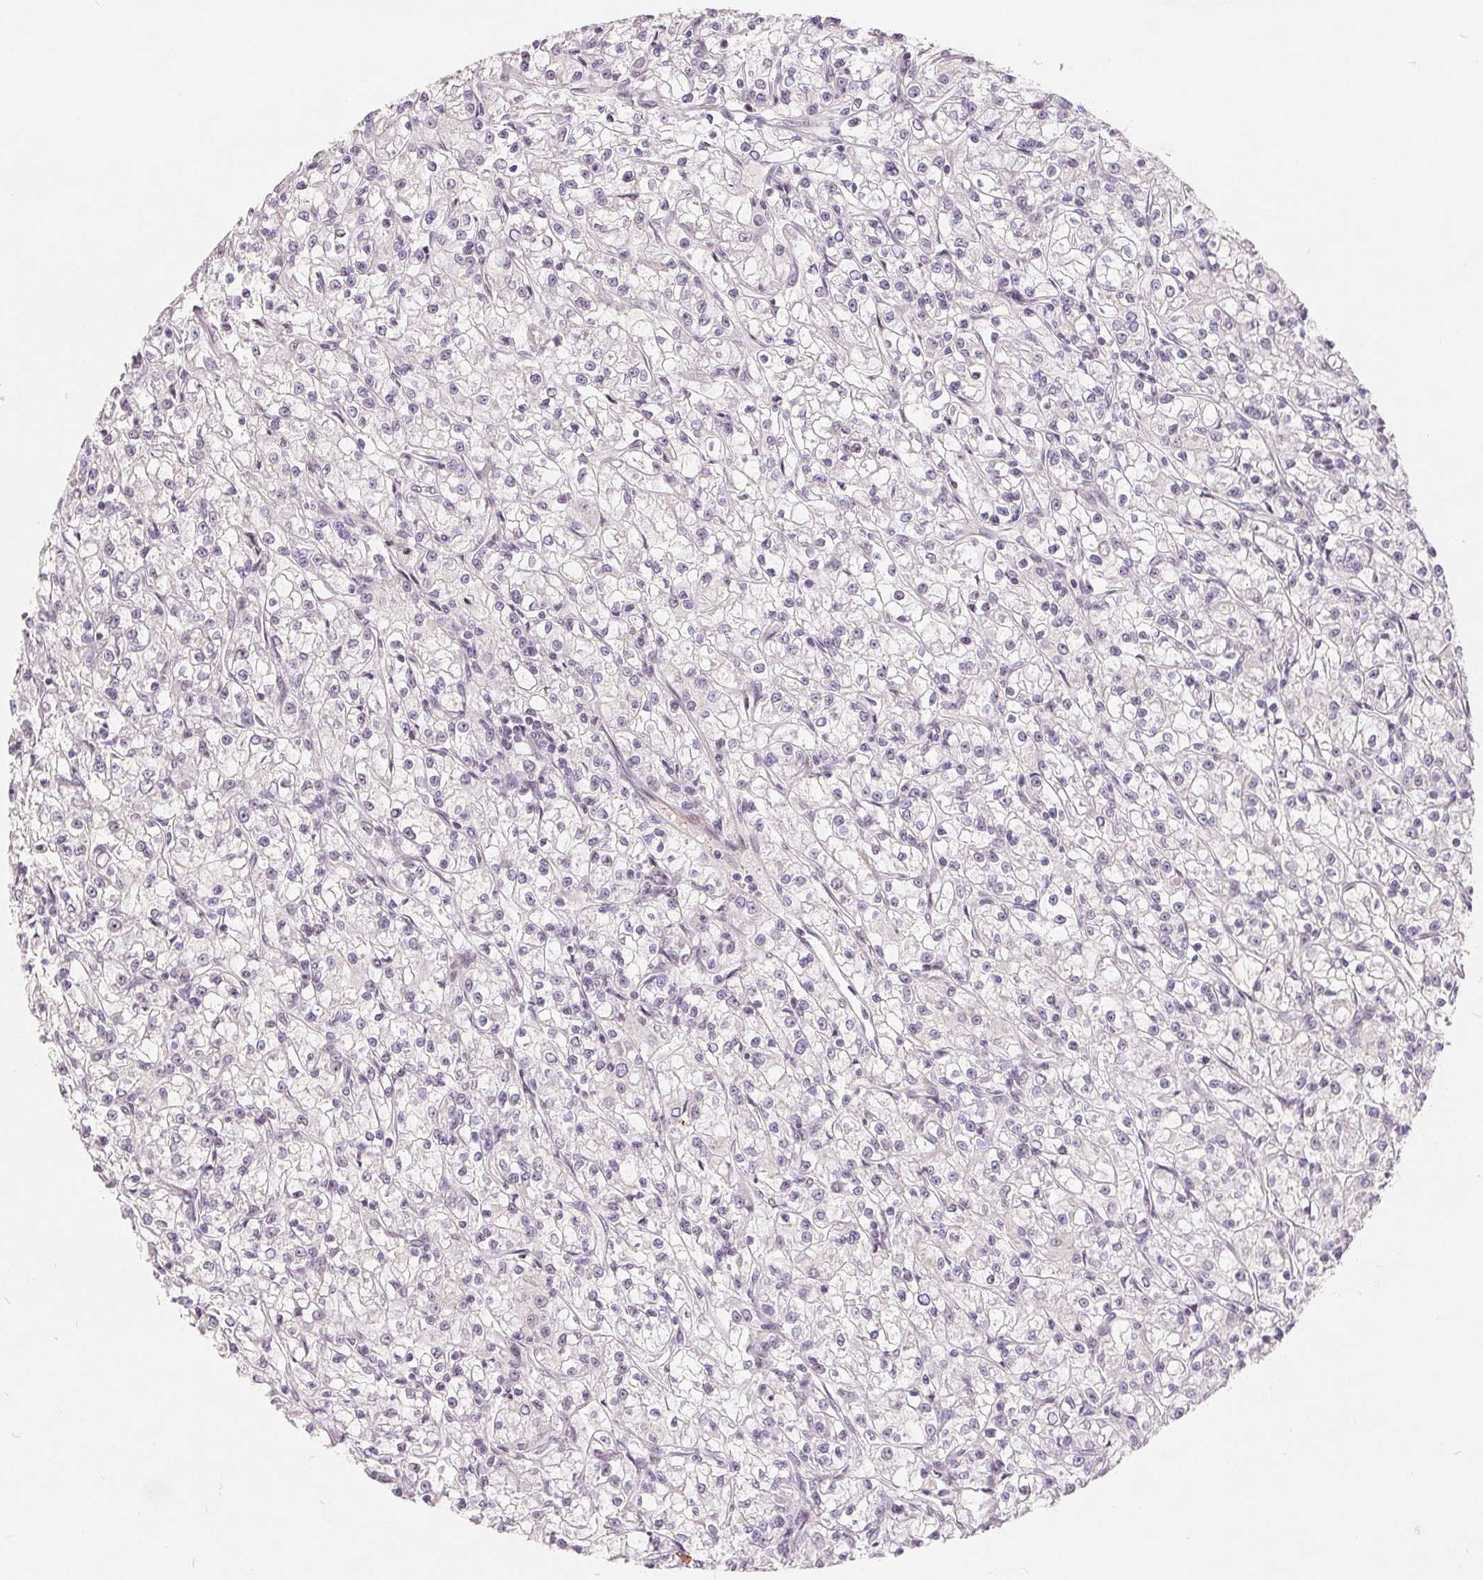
{"staining": {"intensity": "negative", "quantity": "none", "location": "none"}, "tissue": "renal cancer", "cell_type": "Tumor cells", "image_type": "cancer", "snomed": [{"axis": "morphology", "description": "Adenocarcinoma, NOS"}, {"axis": "topography", "description": "Kidney"}], "caption": "A high-resolution photomicrograph shows IHC staining of renal cancer (adenocarcinoma), which displays no significant staining in tumor cells.", "gene": "NRG2", "patient": {"sex": "female", "age": 59}}